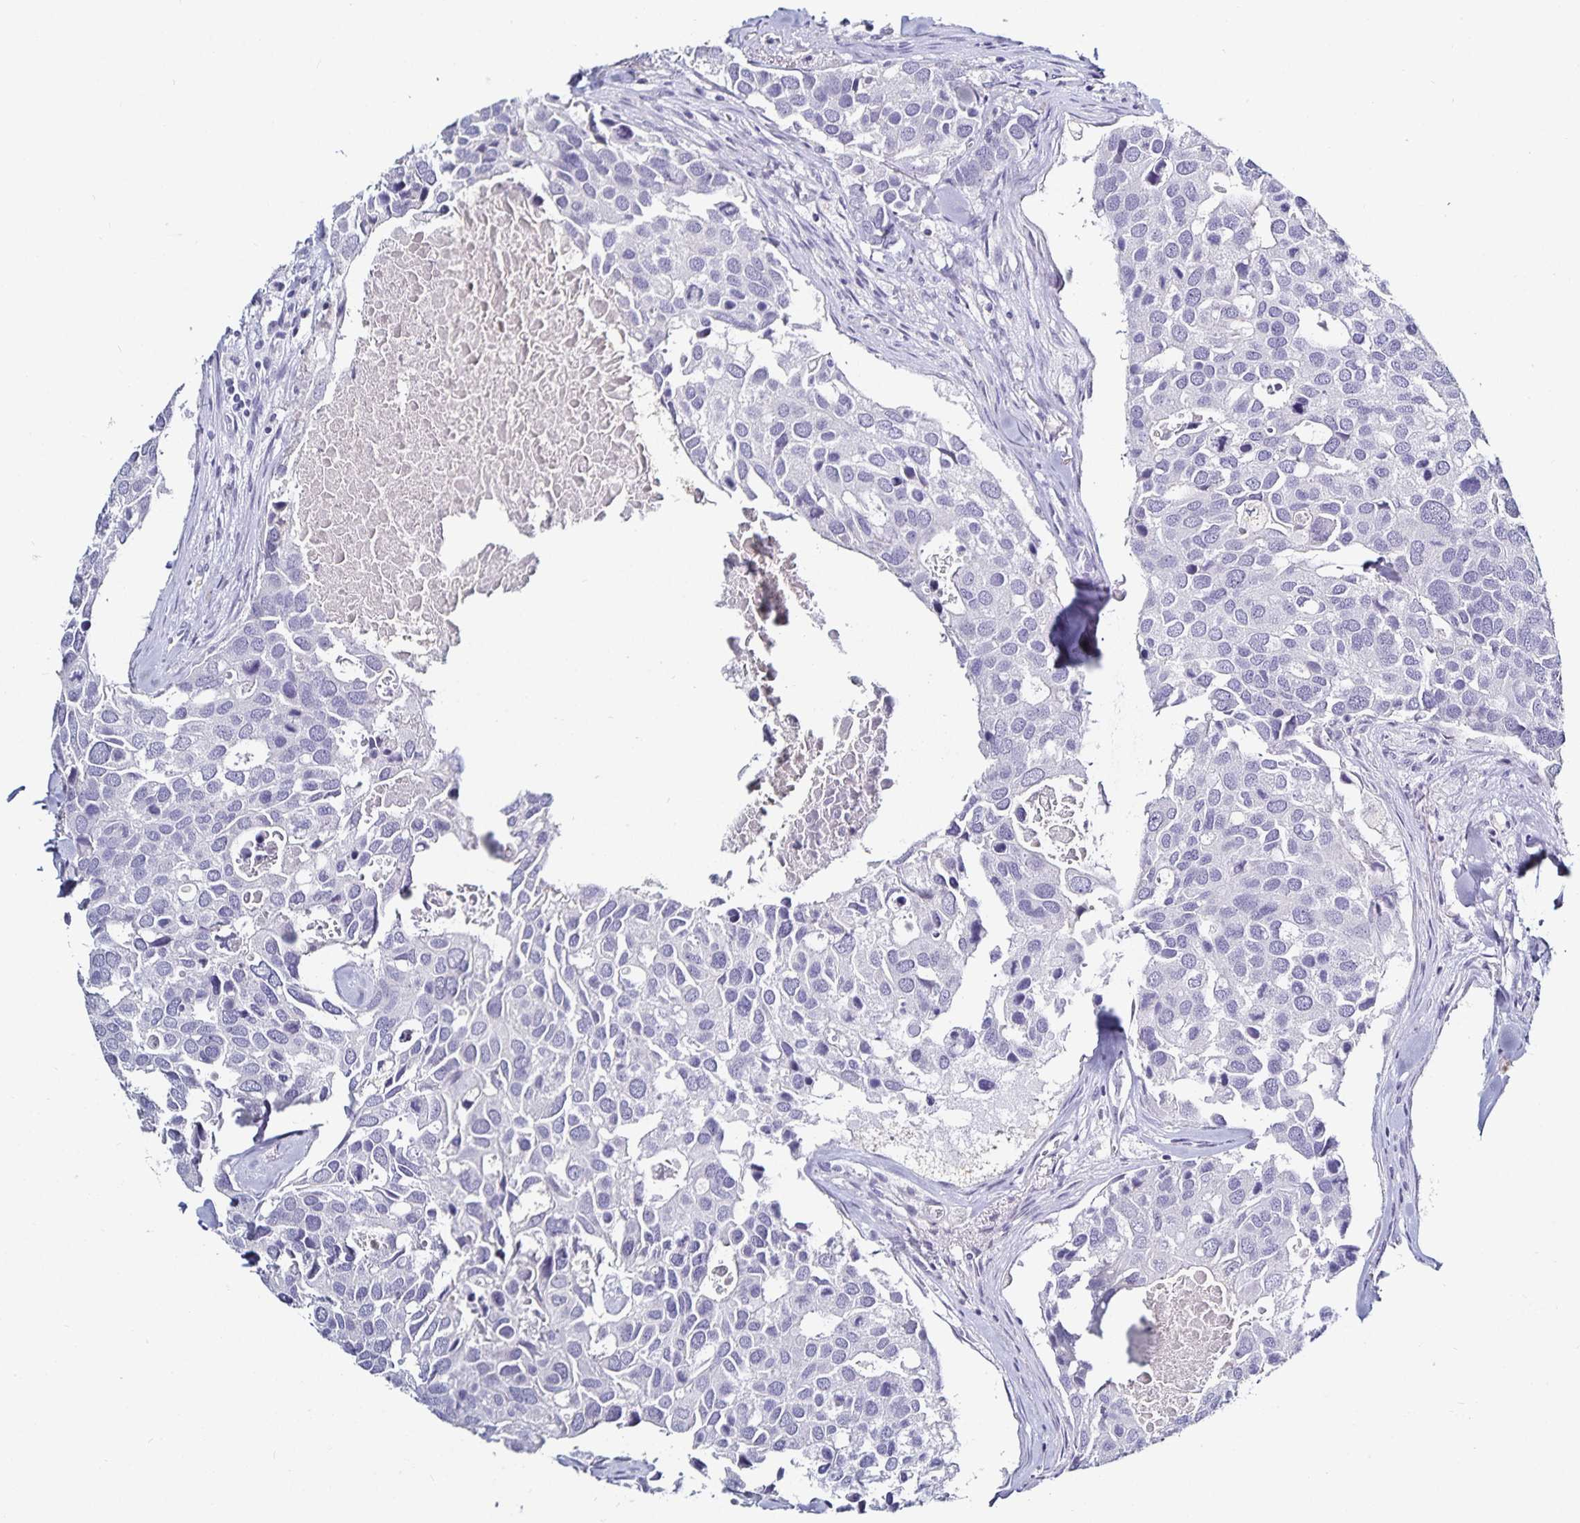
{"staining": {"intensity": "negative", "quantity": "none", "location": "none"}, "tissue": "breast cancer", "cell_type": "Tumor cells", "image_type": "cancer", "snomed": [{"axis": "morphology", "description": "Duct carcinoma"}, {"axis": "topography", "description": "Breast"}], "caption": "Protein analysis of breast invasive ductal carcinoma reveals no significant staining in tumor cells. (Brightfield microscopy of DAB (3,3'-diaminobenzidine) immunohistochemistry (IHC) at high magnification).", "gene": "TTR", "patient": {"sex": "female", "age": 83}}